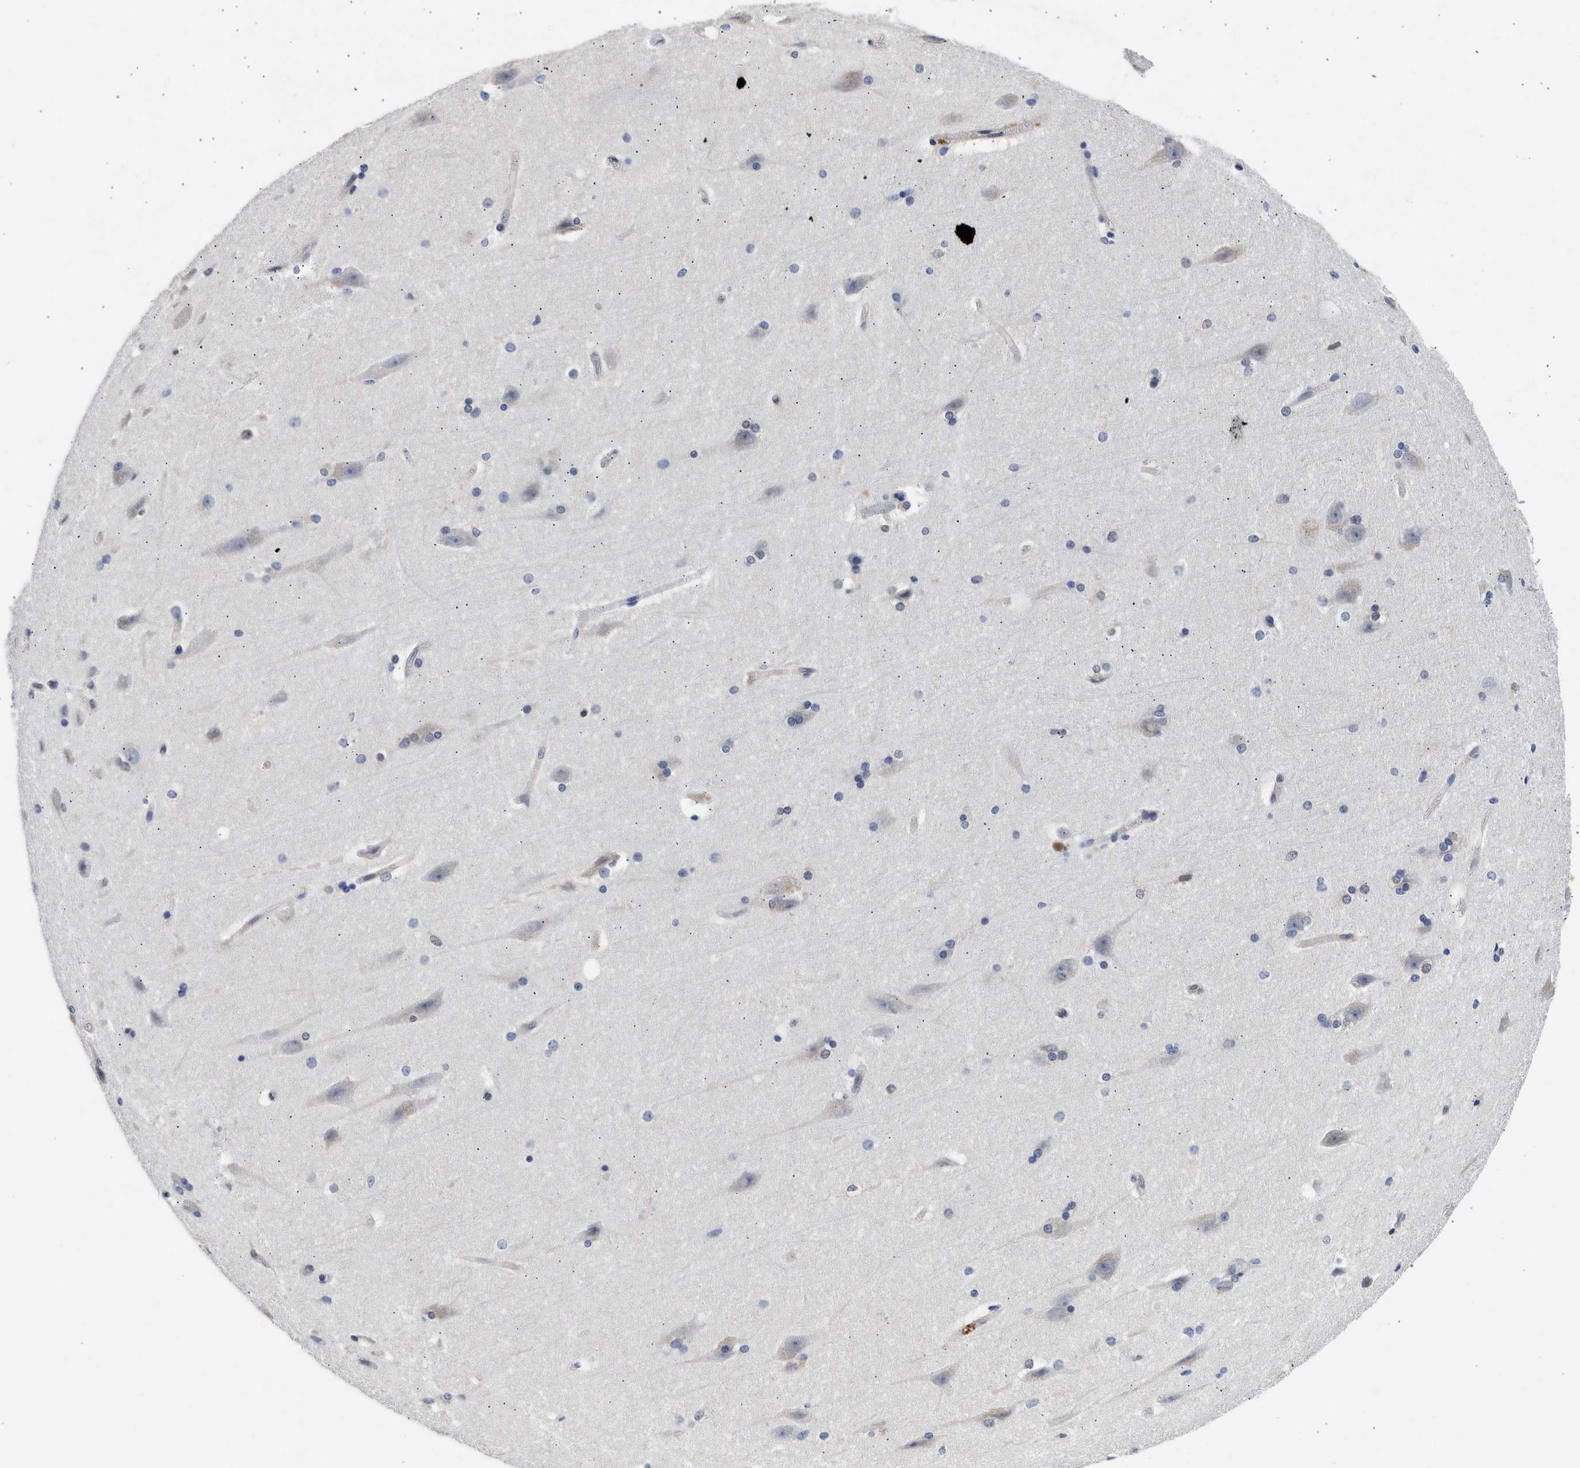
{"staining": {"intensity": "negative", "quantity": "none", "location": "none"}, "tissue": "cerebral cortex", "cell_type": "Endothelial cells", "image_type": "normal", "snomed": [{"axis": "morphology", "description": "Normal tissue, NOS"}, {"axis": "topography", "description": "Cerebral cortex"}, {"axis": "topography", "description": "Hippocampus"}], "caption": "There is no significant expression in endothelial cells of cerebral cortex. (Immunohistochemistry, brightfield microscopy, high magnification).", "gene": "XPO5", "patient": {"sex": "female", "age": 19}}